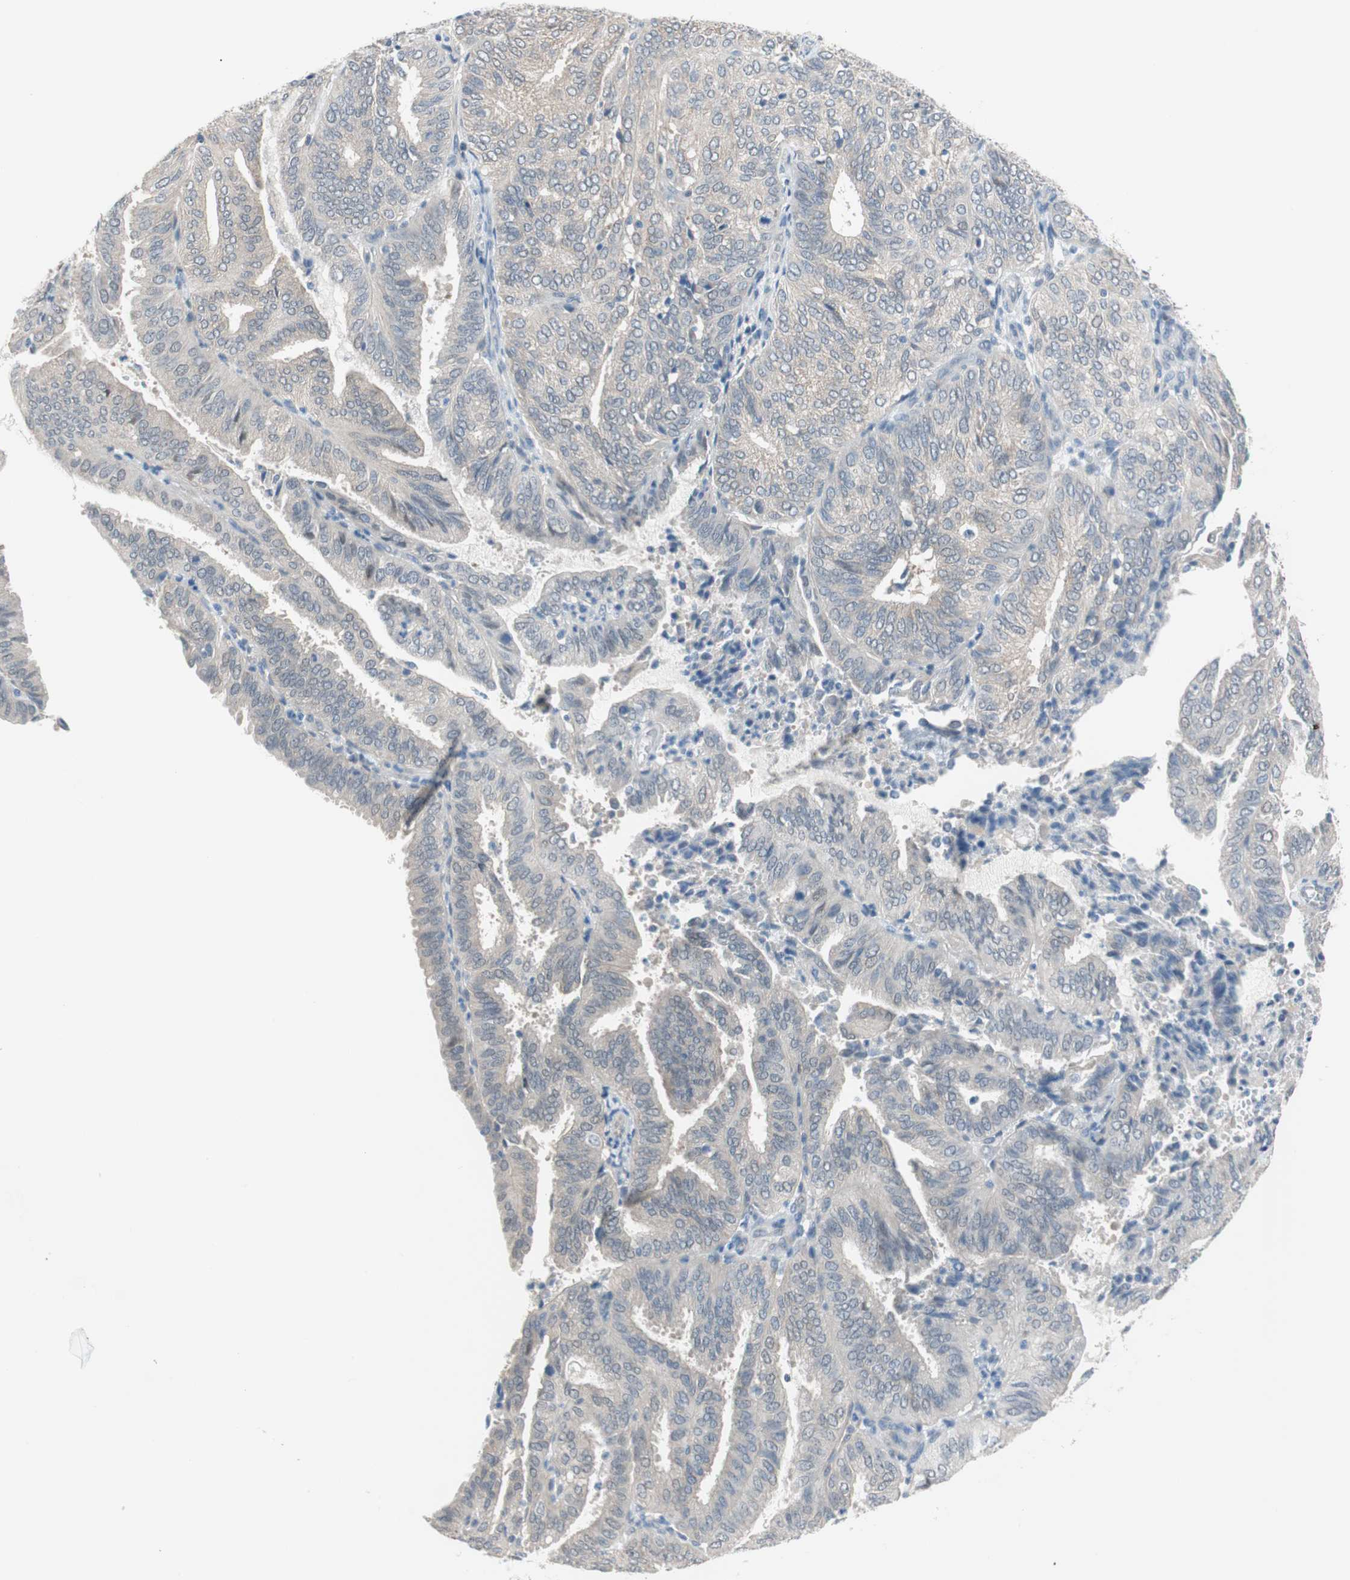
{"staining": {"intensity": "negative", "quantity": "none", "location": "none"}, "tissue": "endometrial cancer", "cell_type": "Tumor cells", "image_type": "cancer", "snomed": [{"axis": "morphology", "description": "Adenocarcinoma, NOS"}, {"axis": "topography", "description": "Uterus"}], "caption": "Immunohistochemical staining of adenocarcinoma (endometrial) demonstrates no significant positivity in tumor cells.", "gene": "GRHL1", "patient": {"sex": "female", "age": 60}}